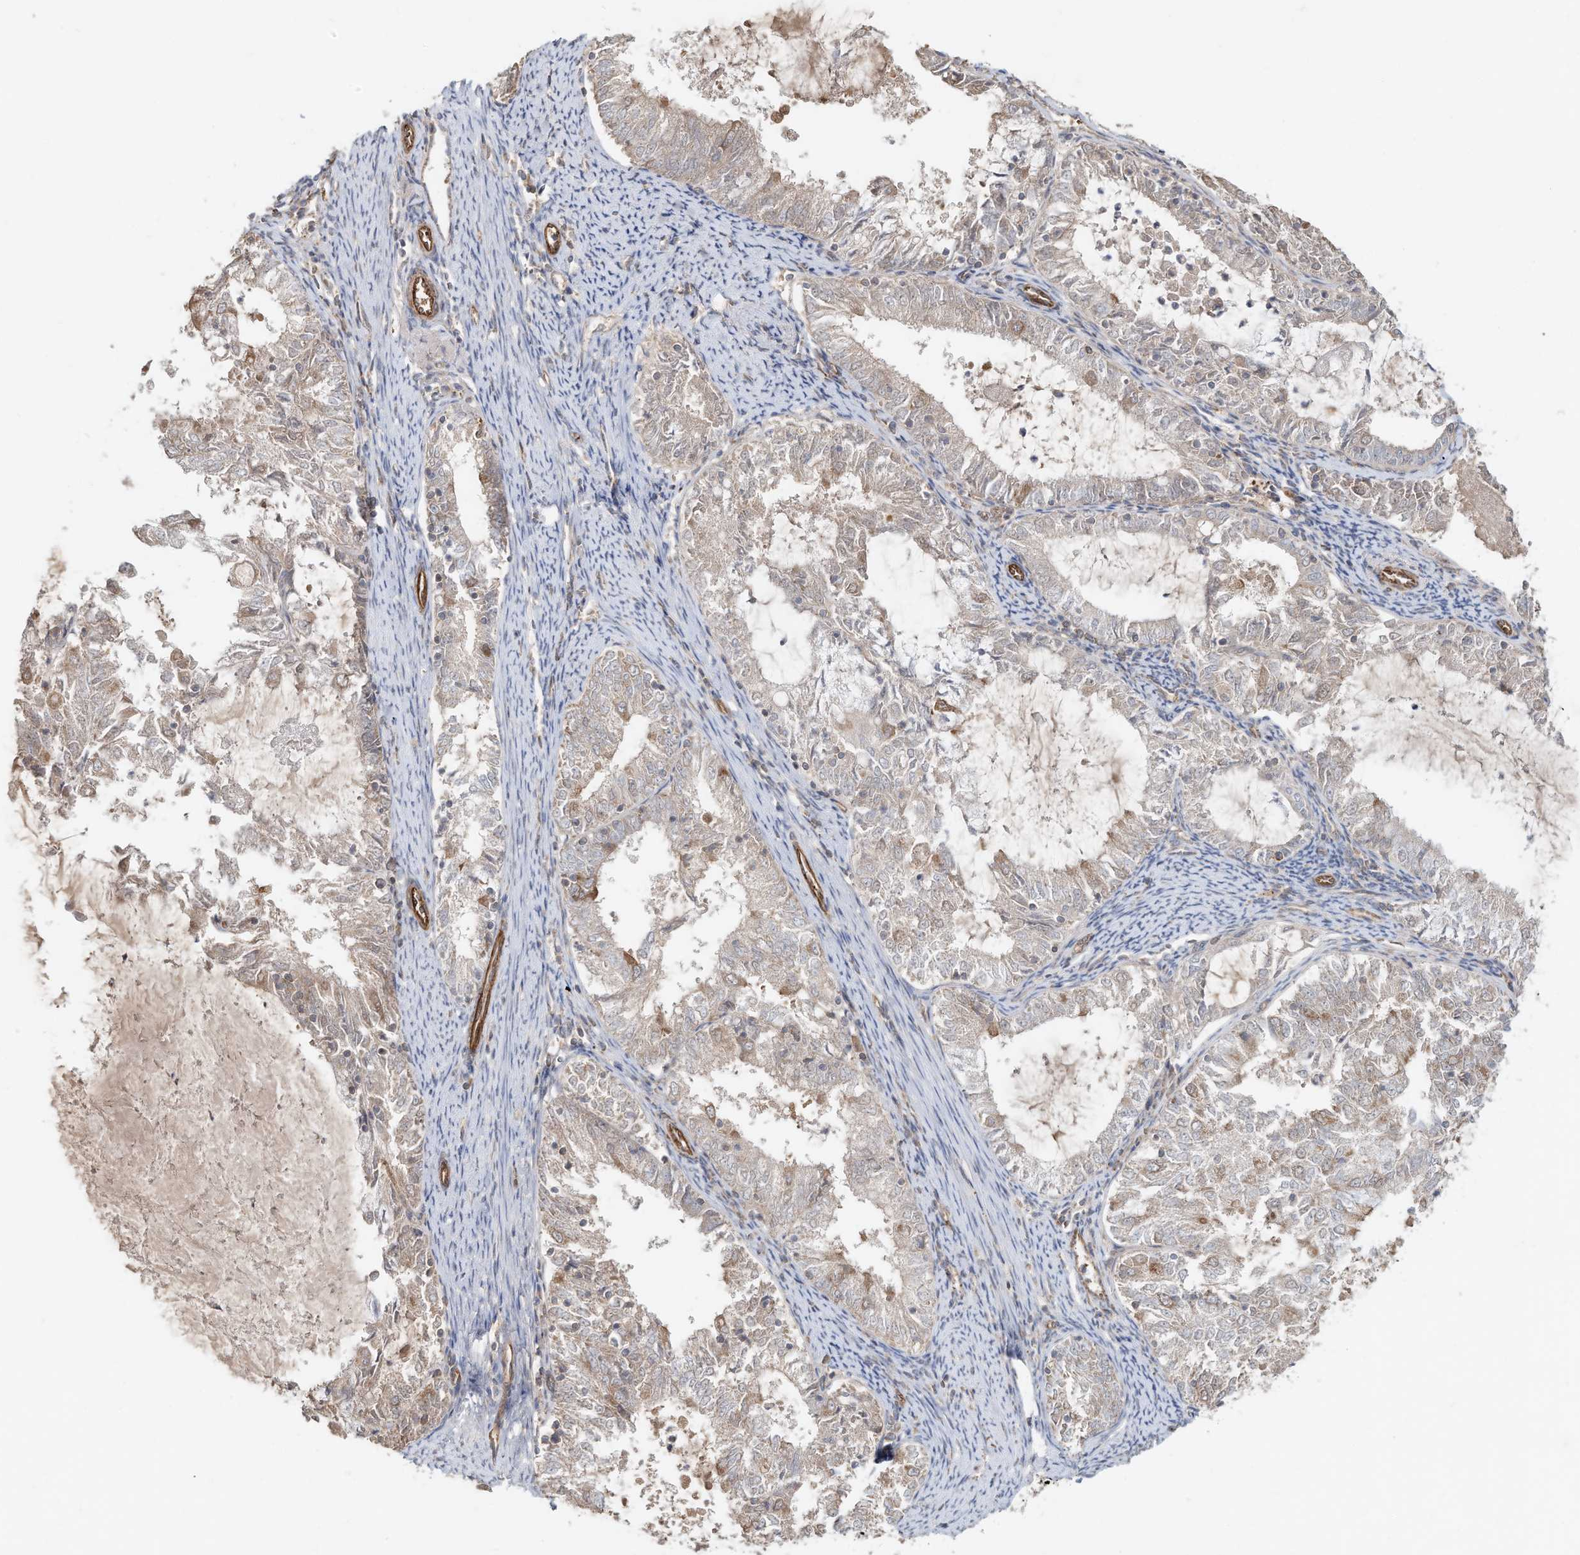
{"staining": {"intensity": "weak", "quantity": "<25%", "location": "cytoplasmic/membranous"}, "tissue": "endometrial cancer", "cell_type": "Tumor cells", "image_type": "cancer", "snomed": [{"axis": "morphology", "description": "Adenocarcinoma, NOS"}, {"axis": "topography", "description": "Endometrium"}], "caption": "Histopathology image shows no significant protein staining in tumor cells of adenocarcinoma (endometrial).", "gene": "HTR5A", "patient": {"sex": "female", "age": 57}}